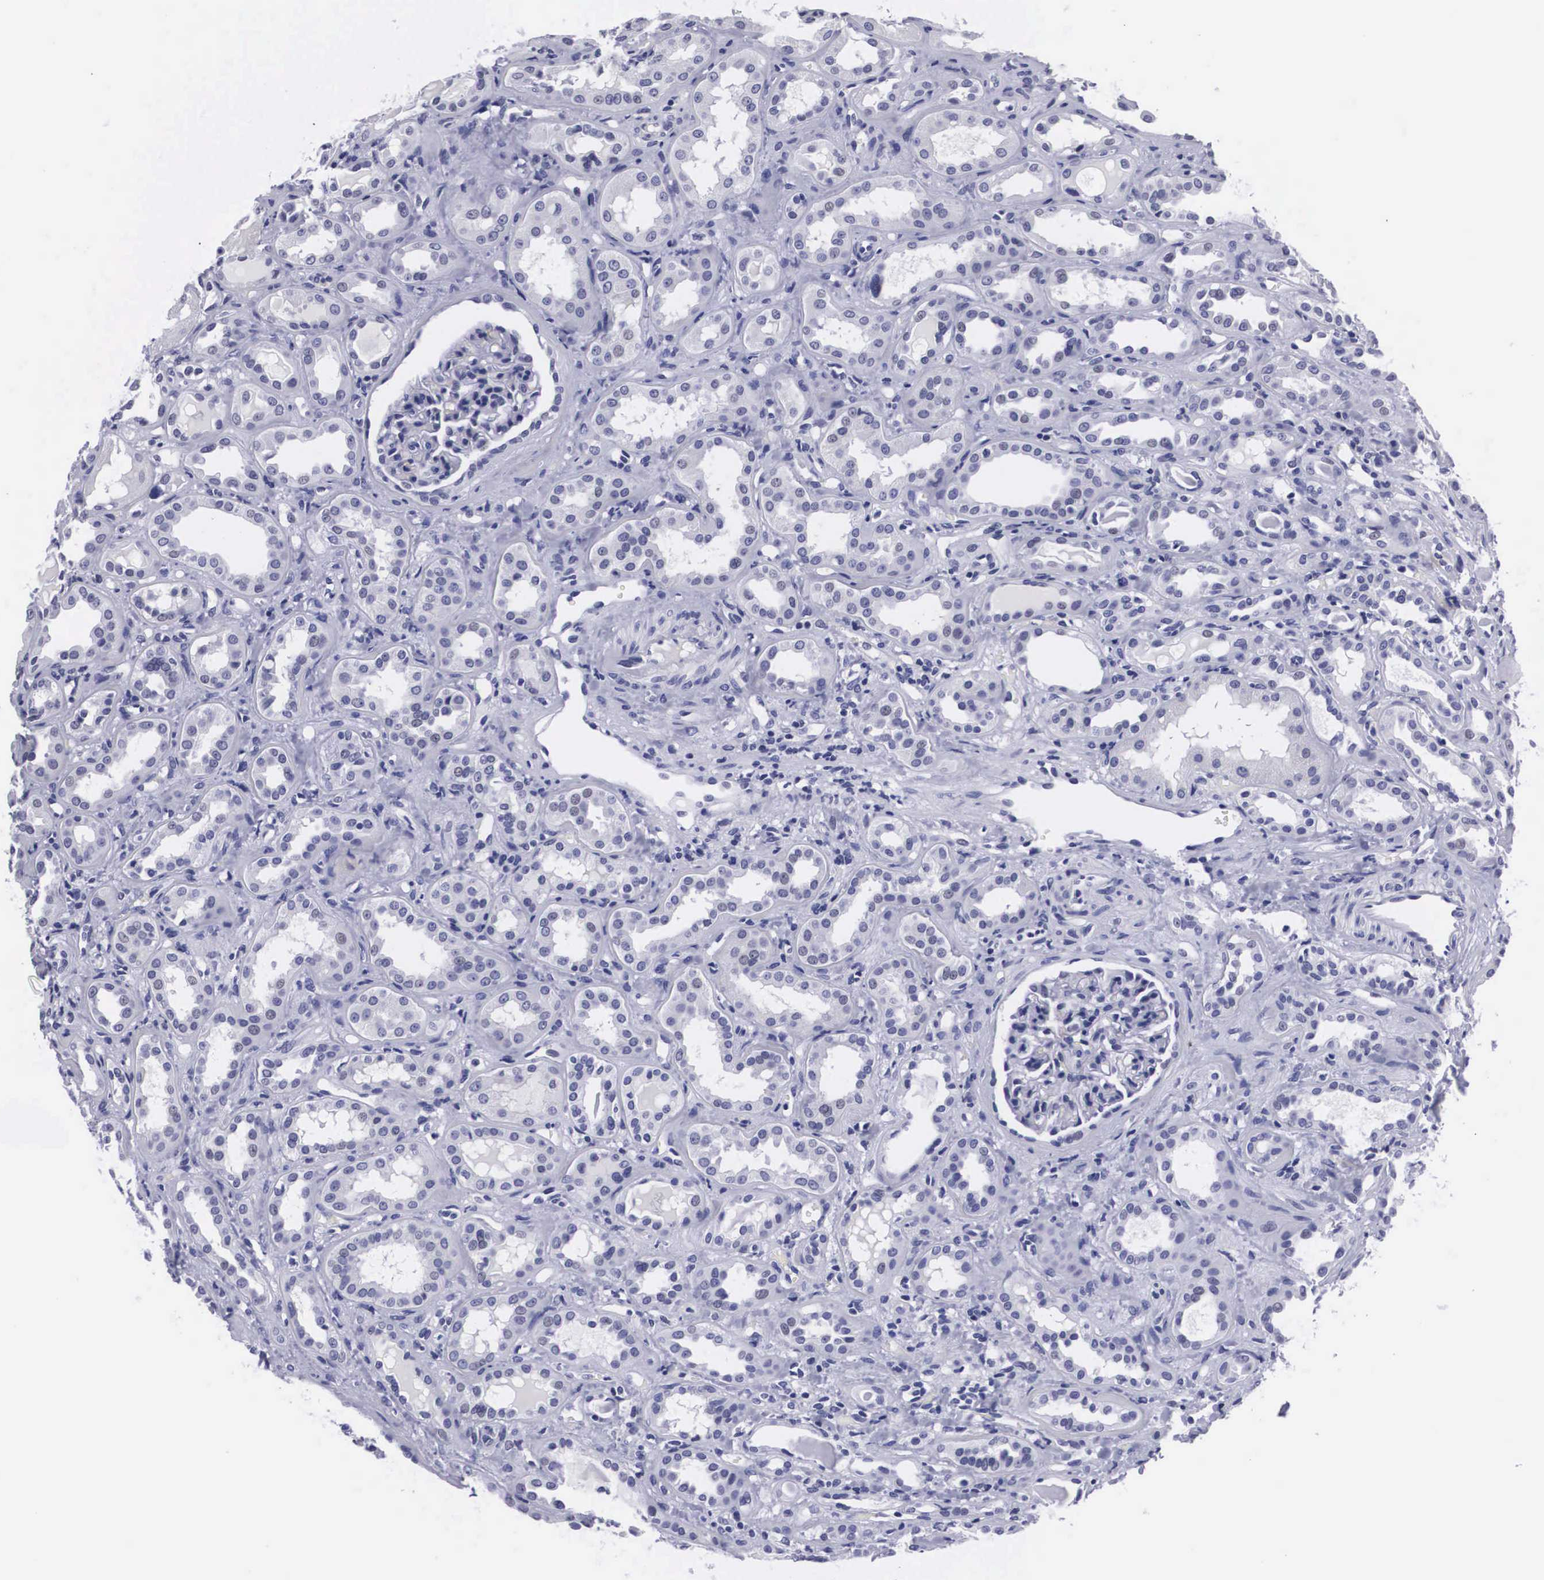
{"staining": {"intensity": "negative", "quantity": "none", "location": "none"}, "tissue": "kidney", "cell_type": "Cells in glomeruli", "image_type": "normal", "snomed": [{"axis": "morphology", "description": "Normal tissue, NOS"}, {"axis": "topography", "description": "Kidney"}], "caption": "Histopathology image shows no significant protein positivity in cells in glomeruli of normal kidney.", "gene": "C22orf31", "patient": {"sex": "male", "age": 36}}